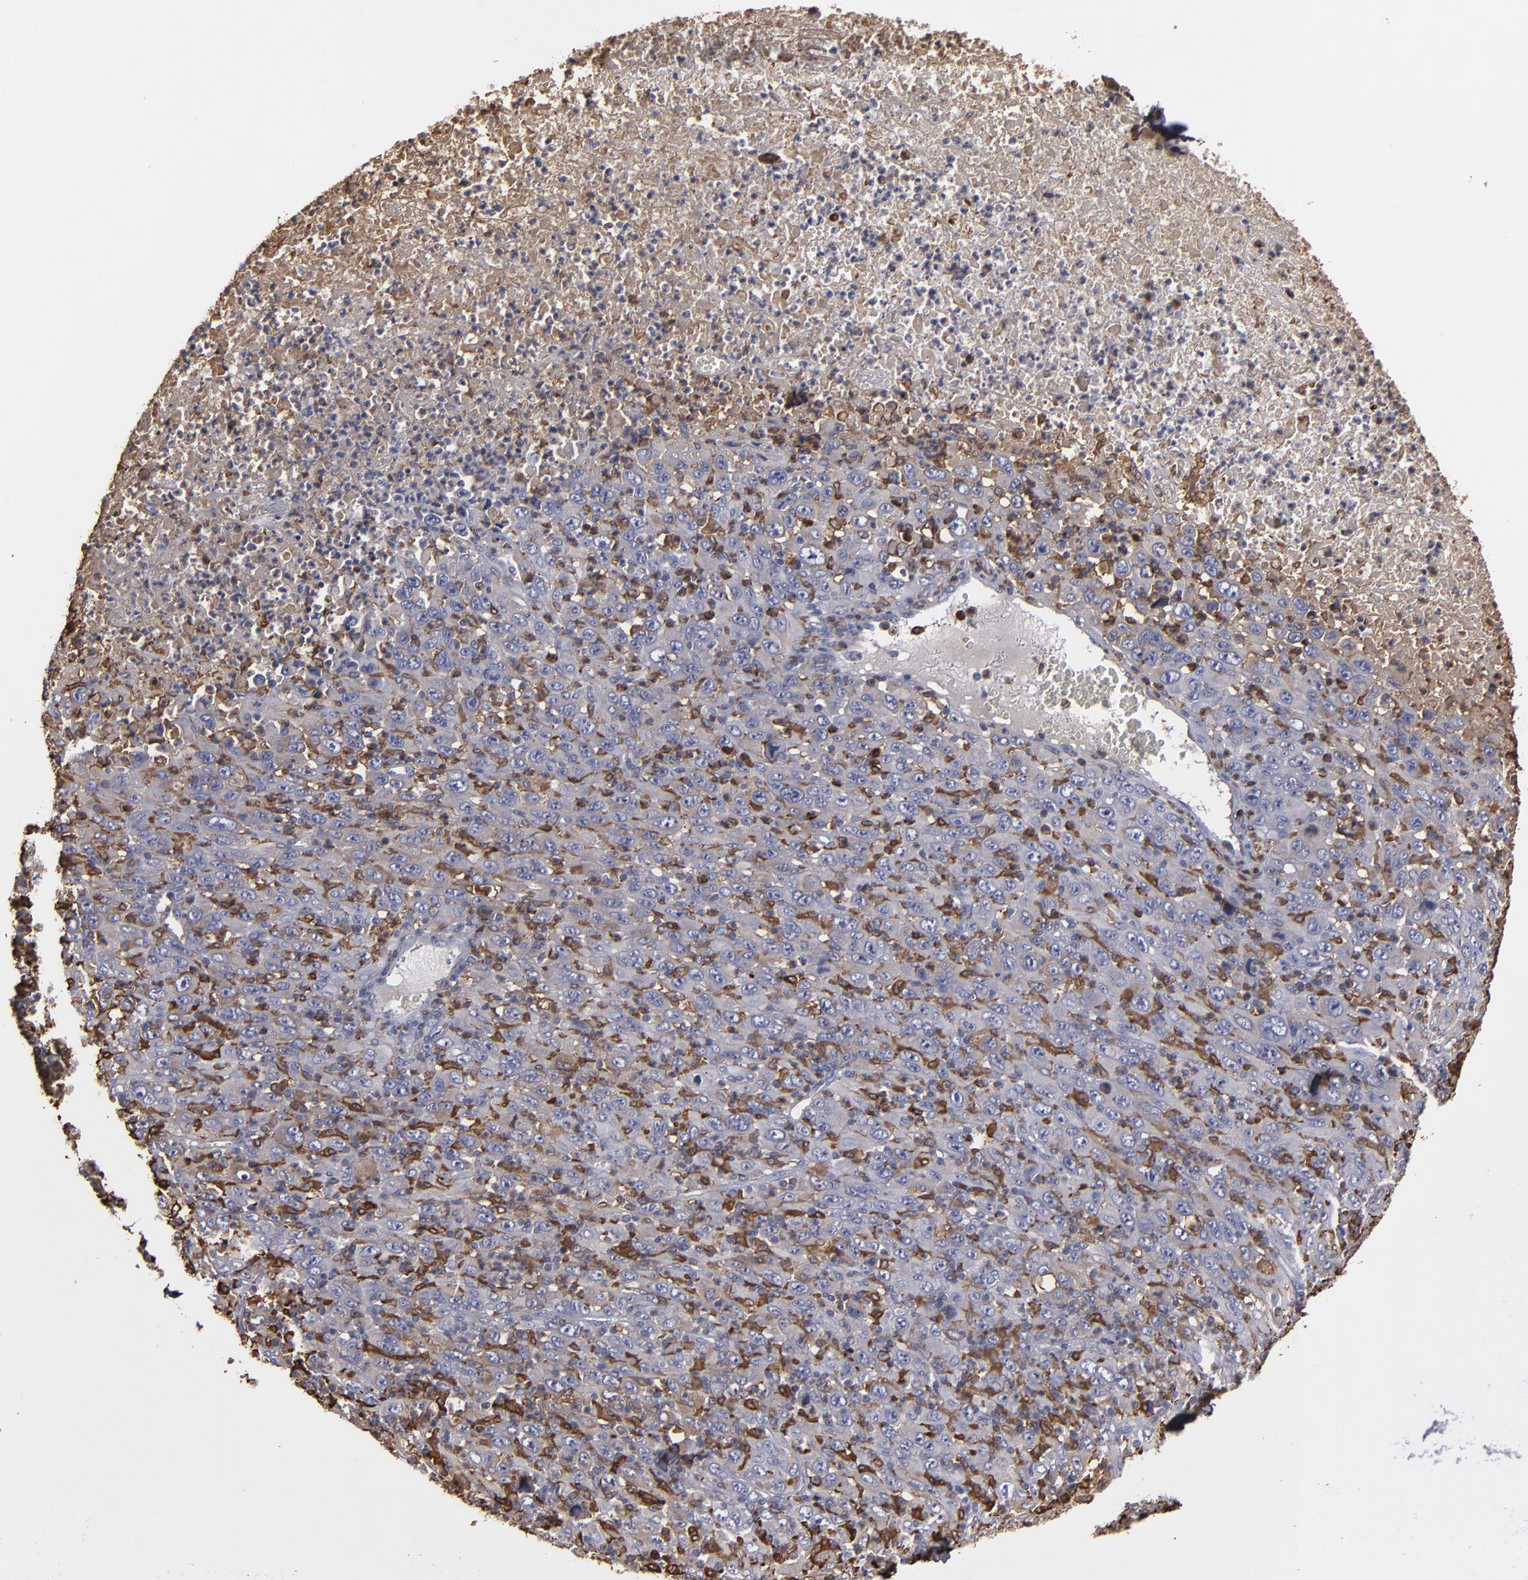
{"staining": {"intensity": "weak", "quantity": ">75%", "location": "cytoplasmic/membranous"}, "tissue": "melanoma", "cell_type": "Tumor cells", "image_type": "cancer", "snomed": [{"axis": "morphology", "description": "Malignant melanoma, Metastatic site"}, {"axis": "topography", "description": "Skin"}], "caption": "This histopathology image exhibits immunohistochemistry (IHC) staining of malignant melanoma (metastatic site), with low weak cytoplasmic/membranous positivity in approximately >75% of tumor cells.", "gene": "ODC1", "patient": {"sex": "female", "age": 56}}